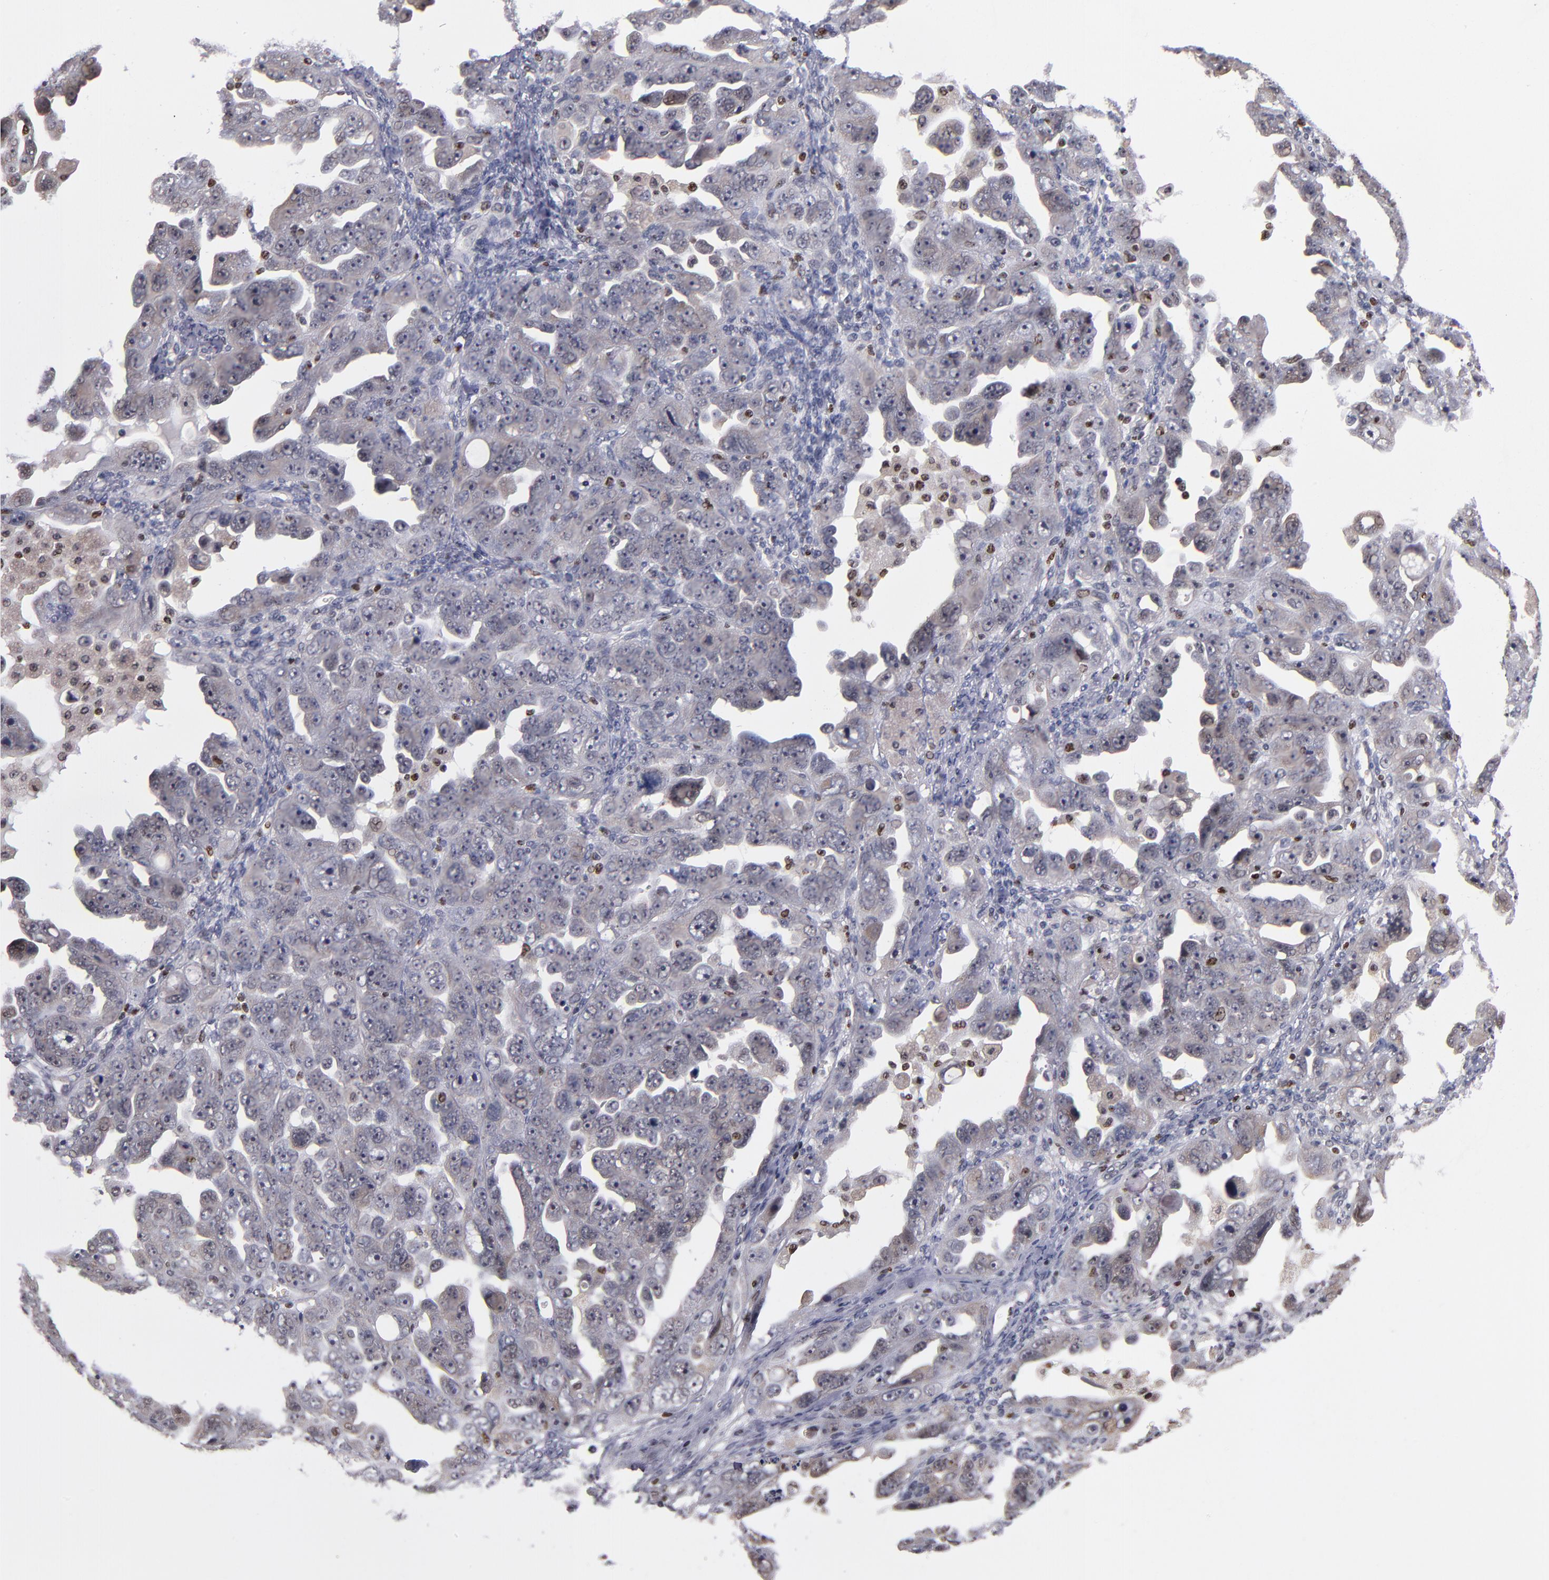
{"staining": {"intensity": "negative", "quantity": "none", "location": "none"}, "tissue": "ovarian cancer", "cell_type": "Tumor cells", "image_type": "cancer", "snomed": [{"axis": "morphology", "description": "Cystadenocarcinoma, serous, NOS"}, {"axis": "topography", "description": "Ovary"}], "caption": "An image of ovarian cancer stained for a protein reveals no brown staining in tumor cells.", "gene": "KDM6A", "patient": {"sex": "female", "age": 66}}